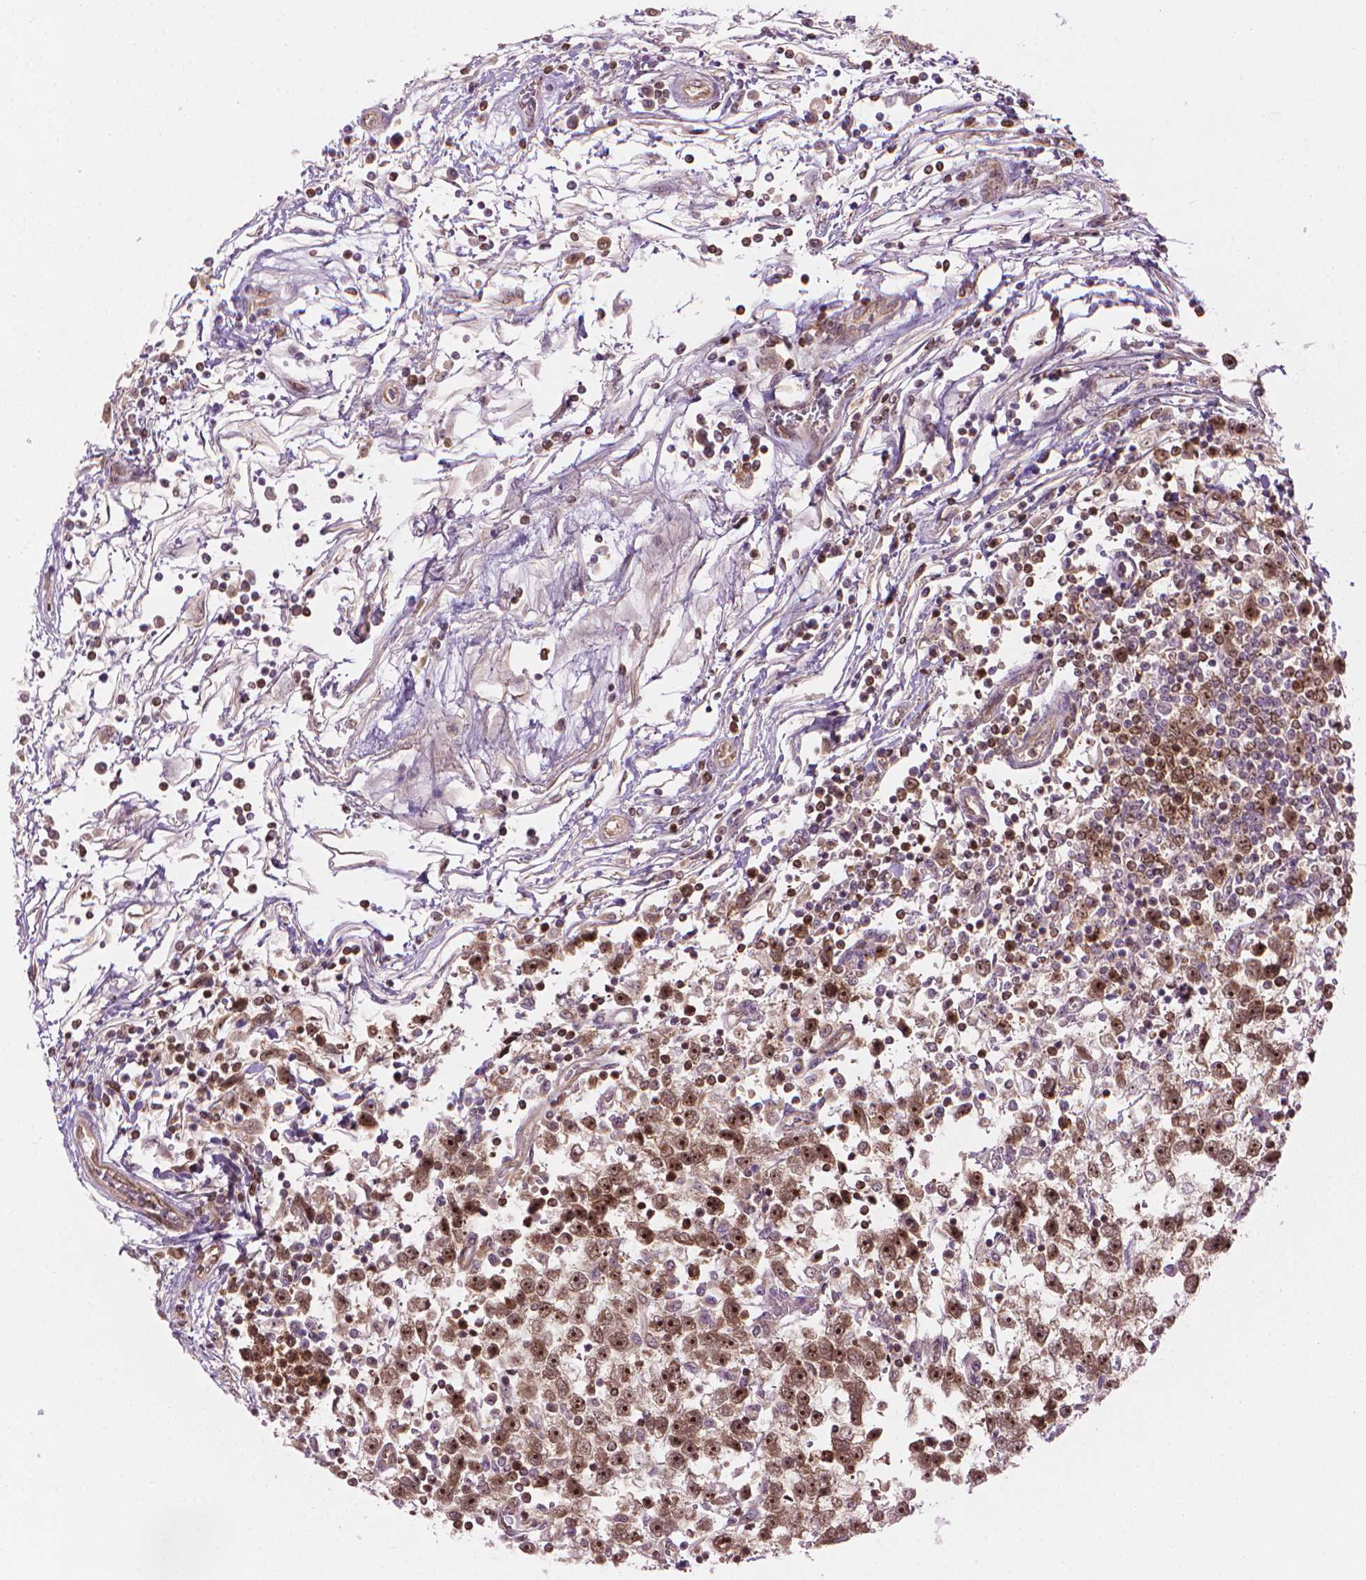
{"staining": {"intensity": "moderate", "quantity": ">75%", "location": "cytoplasmic/membranous,nuclear"}, "tissue": "testis cancer", "cell_type": "Tumor cells", "image_type": "cancer", "snomed": [{"axis": "morphology", "description": "Seminoma, NOS"}, {"axis": "topography", "description": "Testis"}], "caption": "Testis cancer (seminoma) was stained to show a protein in brown. There is medium levels of moderate cytoplasmic/membranous and nuclear positivity in about >75% of tumor cells. The staining is performed using DAB (3,3'-diaminobenzidine) brown chromogen to label protein expression. The nuclei are counter-stained blue using hematoxylin.", "gene": "SMC2", "patient": {"sex": "male", "age": 34}}